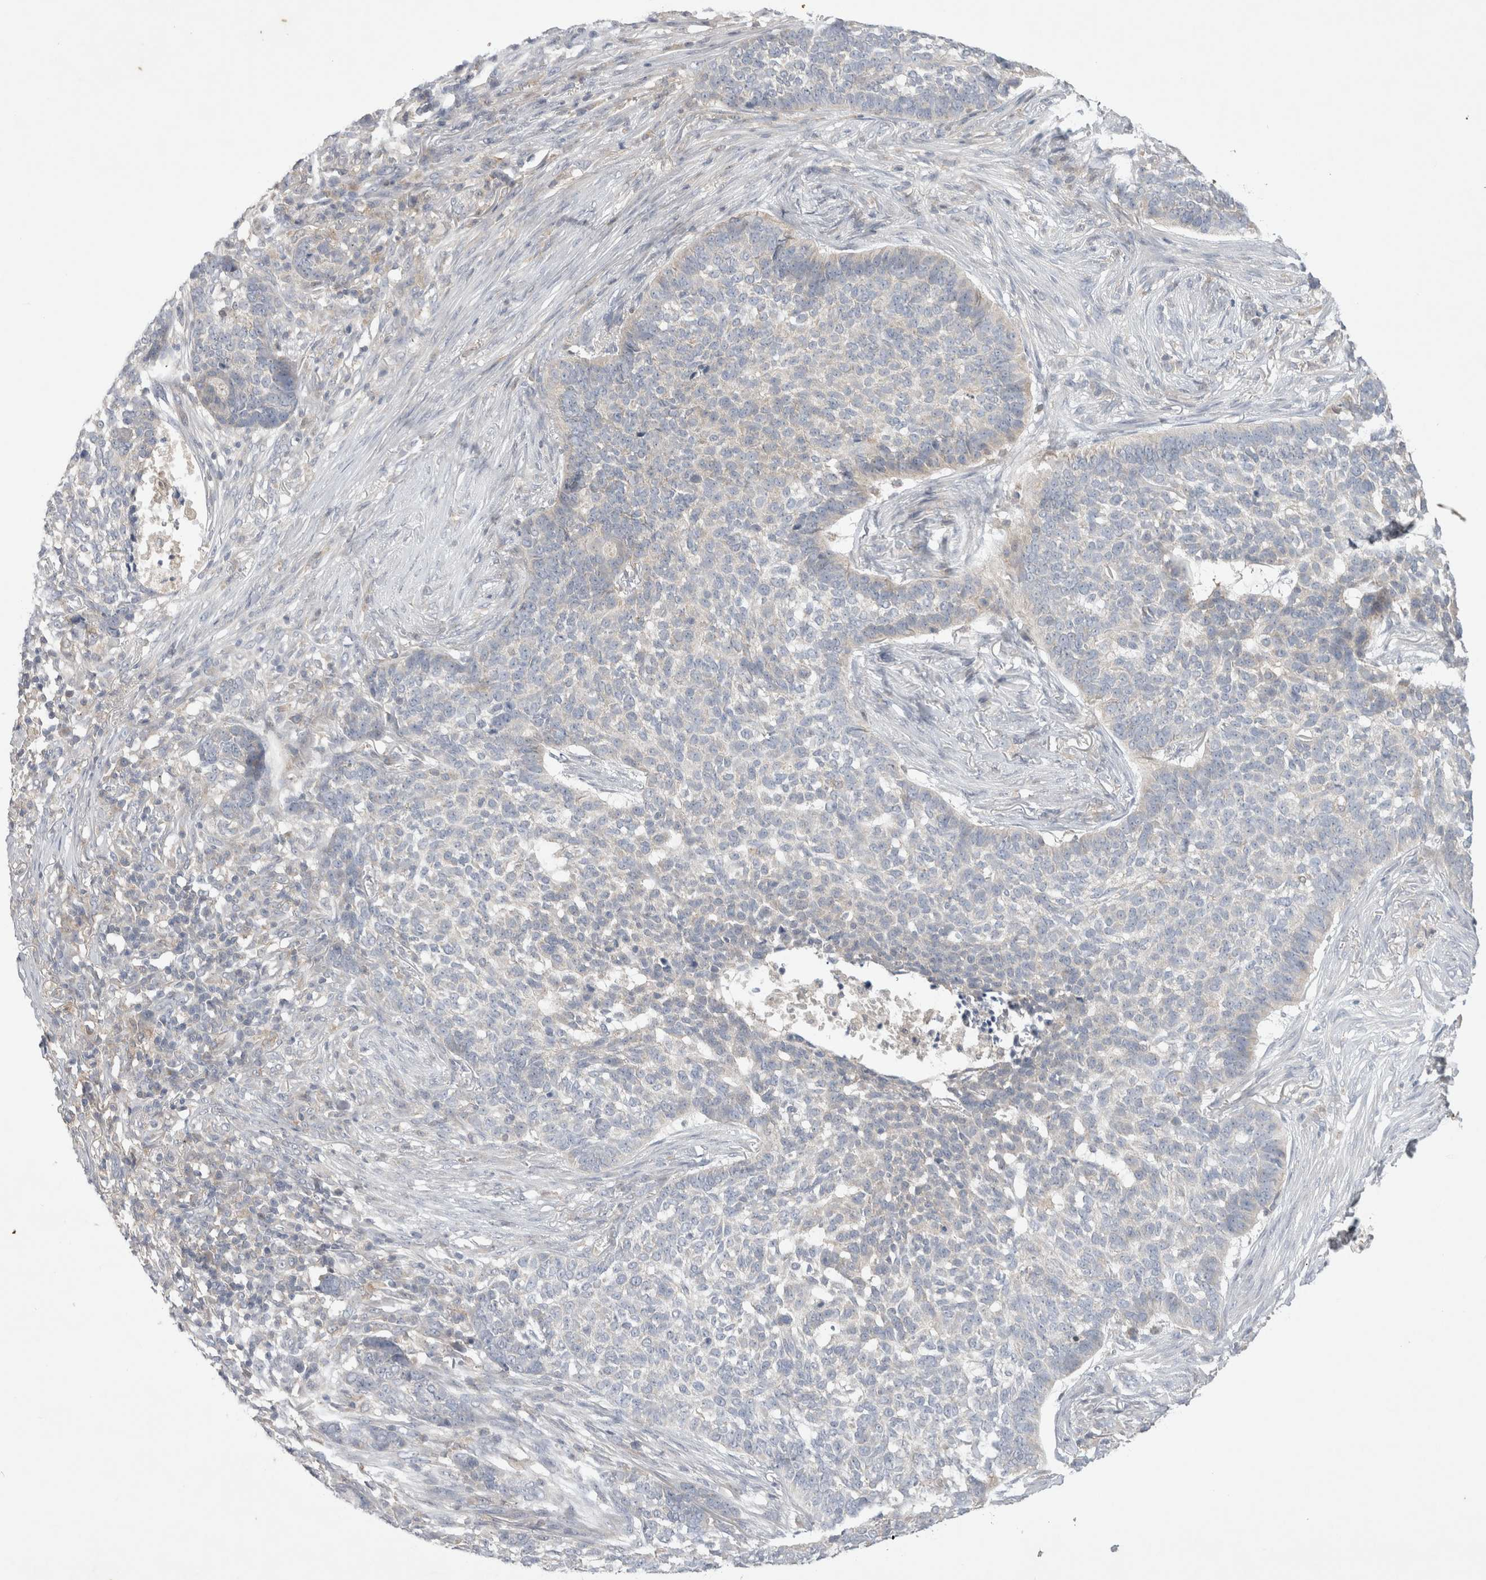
{"staining": {"intensity": "negative", "quantity": "none", "location": "none"}, "tissue": "skin cancer", "cell_type": "Tumor cells", "image_type": "cancer", "snomed": [{"axis": "morphology", "description": "Basal cell carcinoma"}, {"axis": "topography", "description": "Skin"}], "caption": "The IHC histopathology image has no significant staining in tumor cells of skin cancer tissue.", "gene": "SRD5A3", "patient": {"sex": "male", "age": 85}}